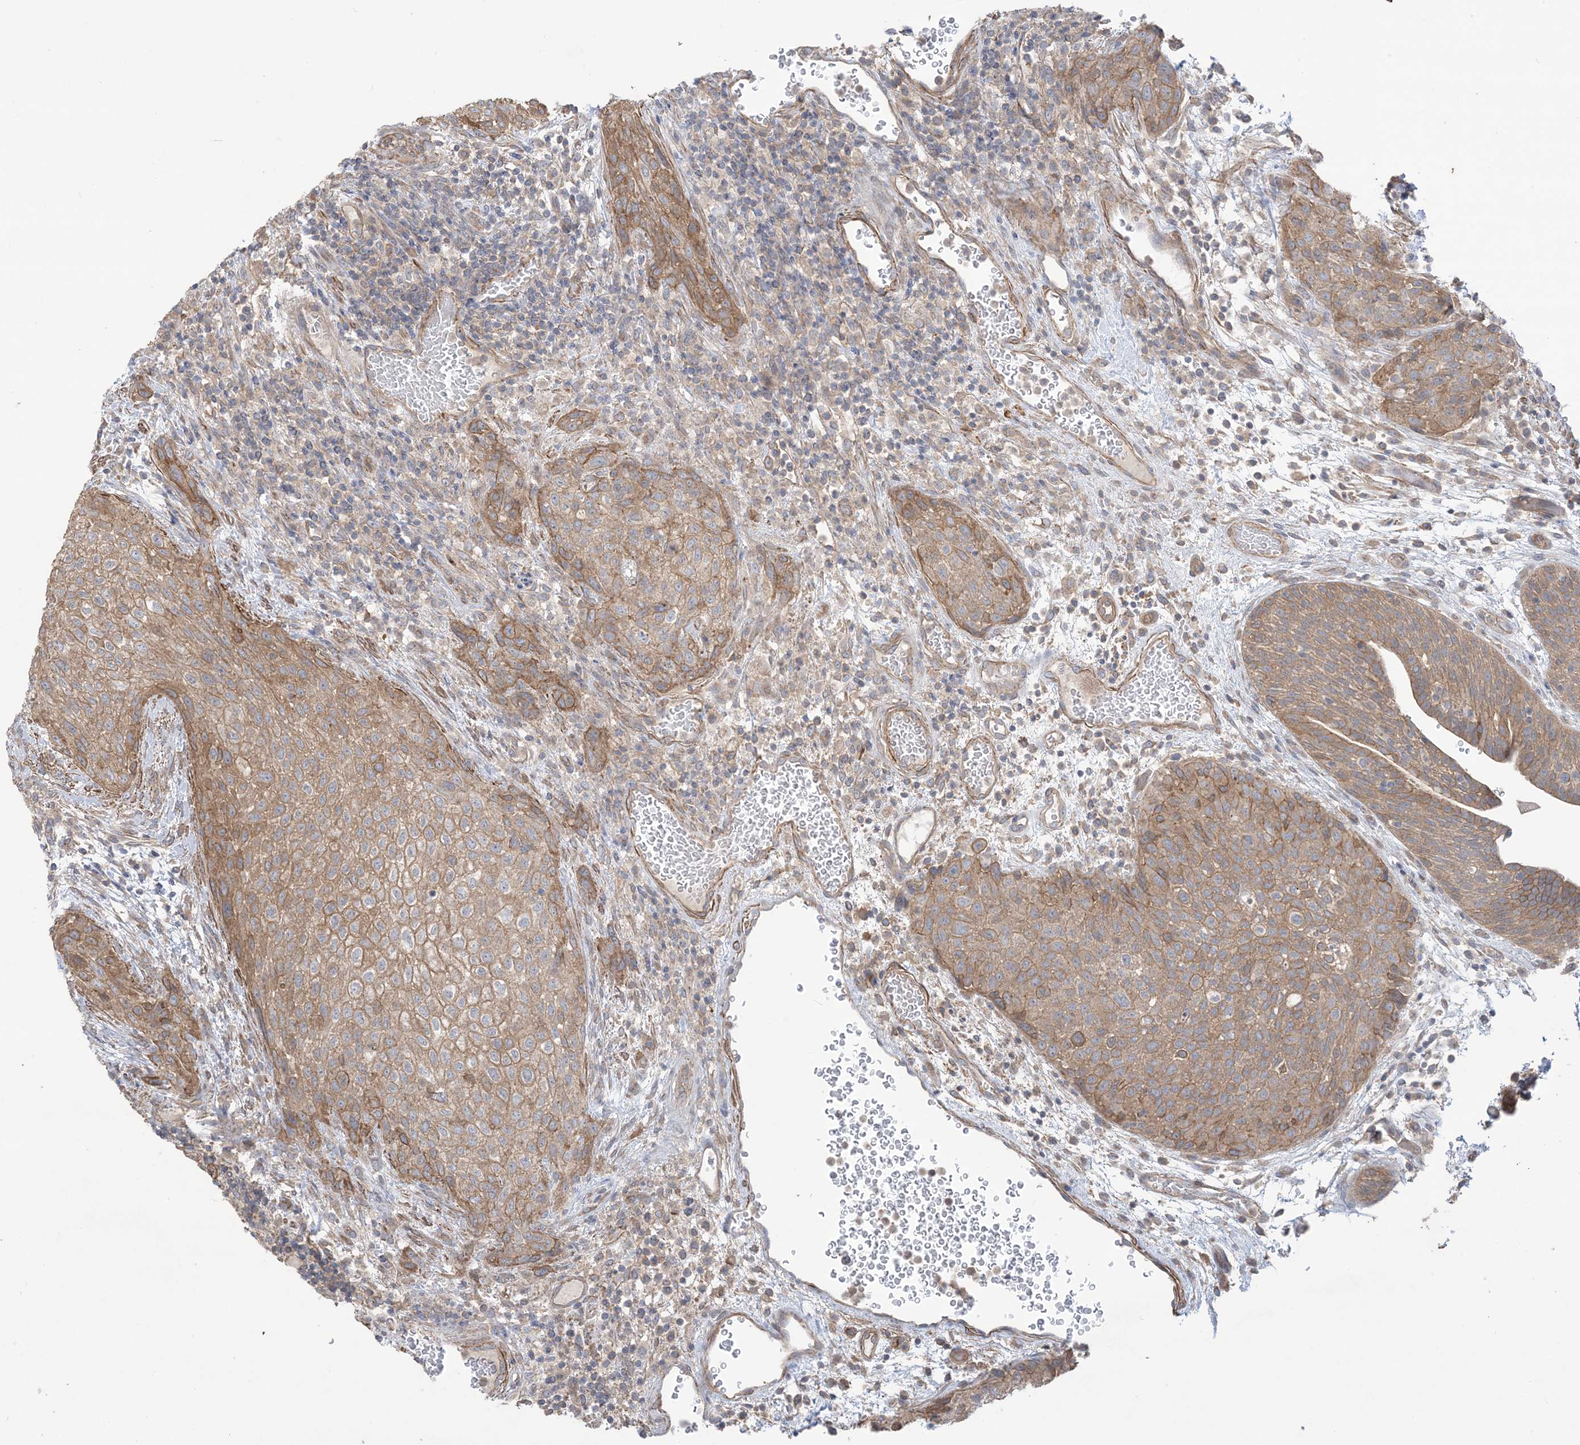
{"staining": {"intensity": "moderate", "quantity": ">75%", "location": "cytoplasmic/membranous"}, "tissue": "urothelial cancer", "cell_type": "Tumor cells", "image_type": "cancer", "snomed": [{"axis": "morphology", "description": "Urothelial carcinoma, High grade"}, {"axis": "topography", "description": "Urinary bladder"}], "caption": "Moderate cytoplasmic/membranous protein expression is present in about >75% of tumor cells in urothelial cancer. (Brightfield microscopy of DAB IHC at high magnification).", "gene": "CCNY", "patient": {"sex": "male", "age": 35}}